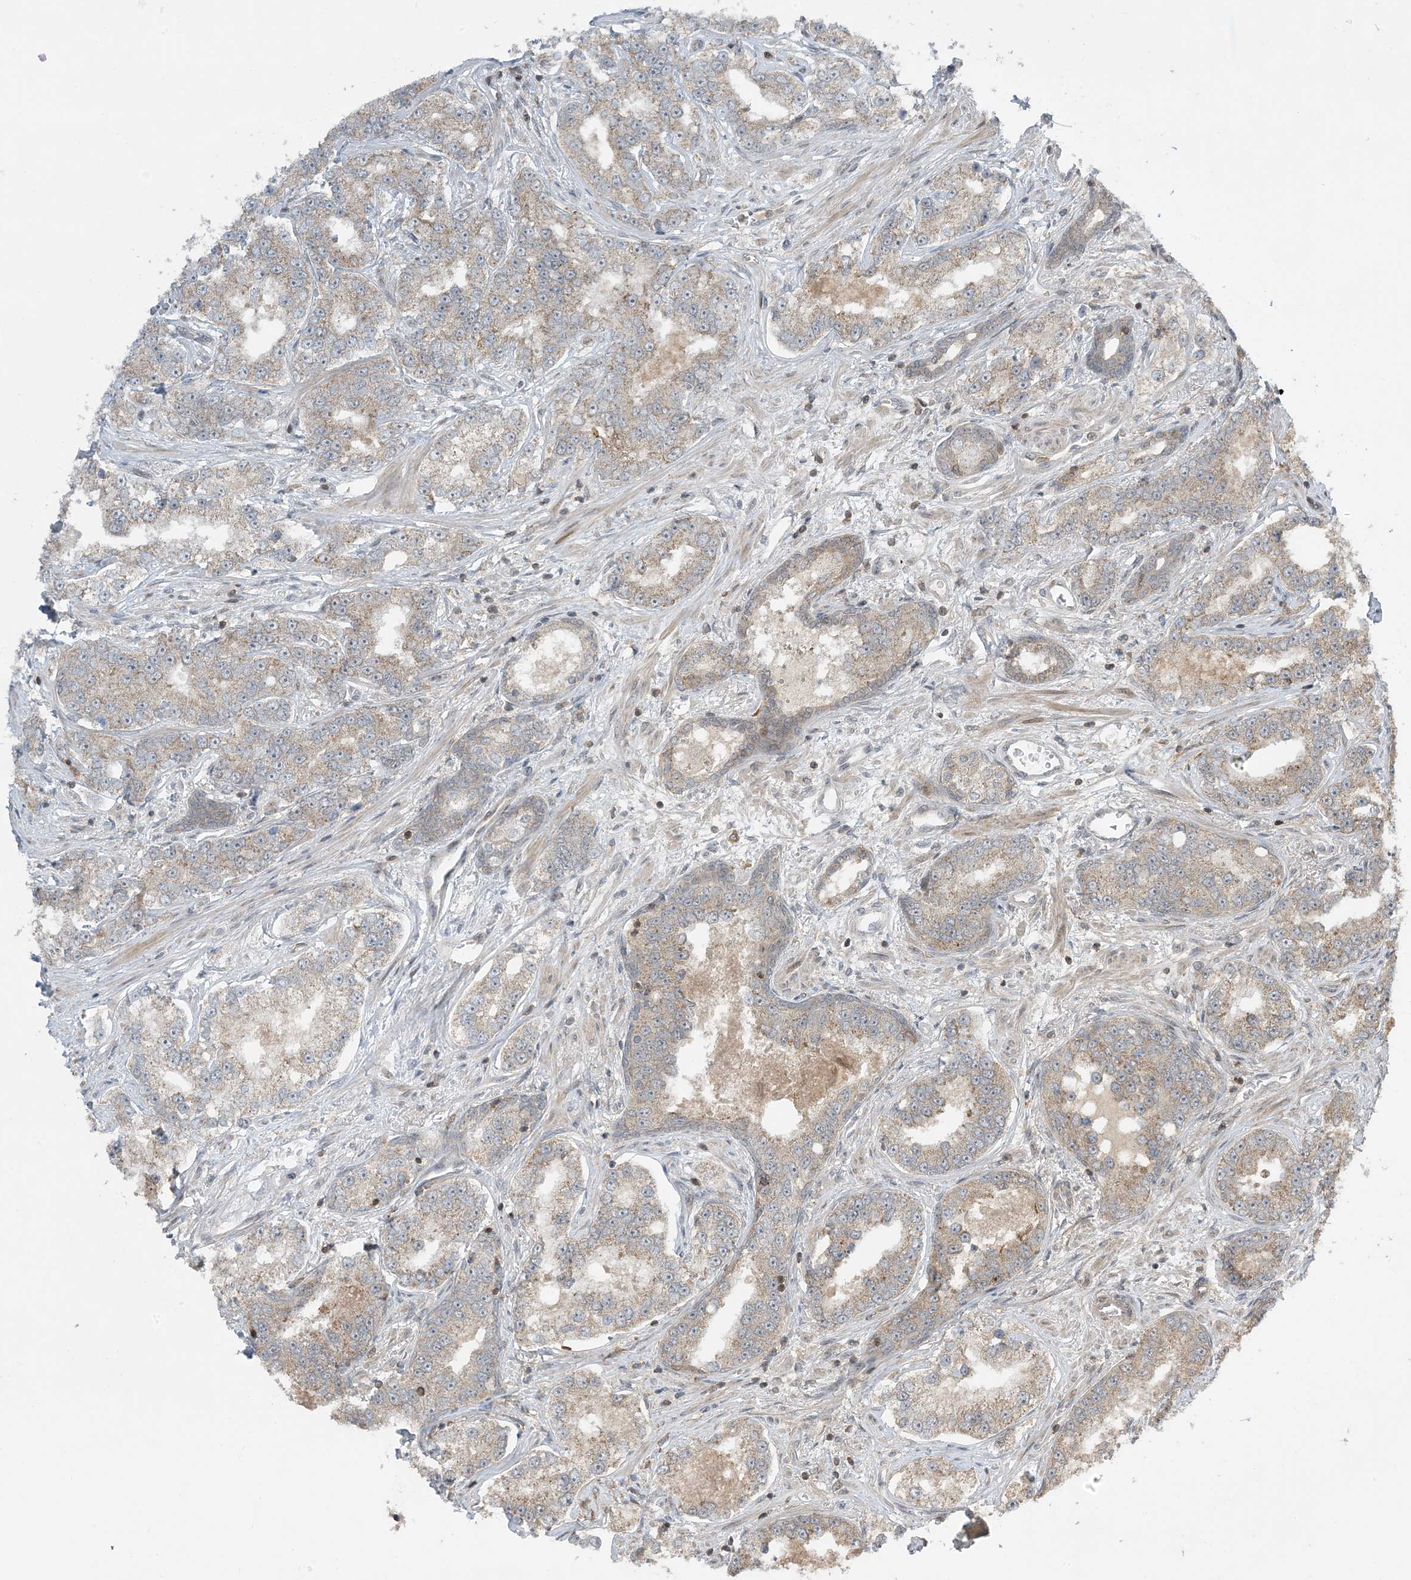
{"staining": {"intensity": "weak", "quantity": "<25%", "location": "cytoplasmic/membranous"}, "tissue": "prostate cancer", "cell_type": "Tumor cells", "image_type": "cancer", "snomed": [{"axis": "morphology", "description": "Normal tissue, NOS"}, {"axis": "morphology", "description": "Adenocarcinoma, High grade"}, {"axis": "topography", "description": "Prostate"}], "caption": "This is an immunohistochemistry photomicrograph of human prostate high-grade adenocarcinoma. There is no staining in tumor cells.", "gene": "PHLDB2", "patient": {"sex": "male", "age": 83}}